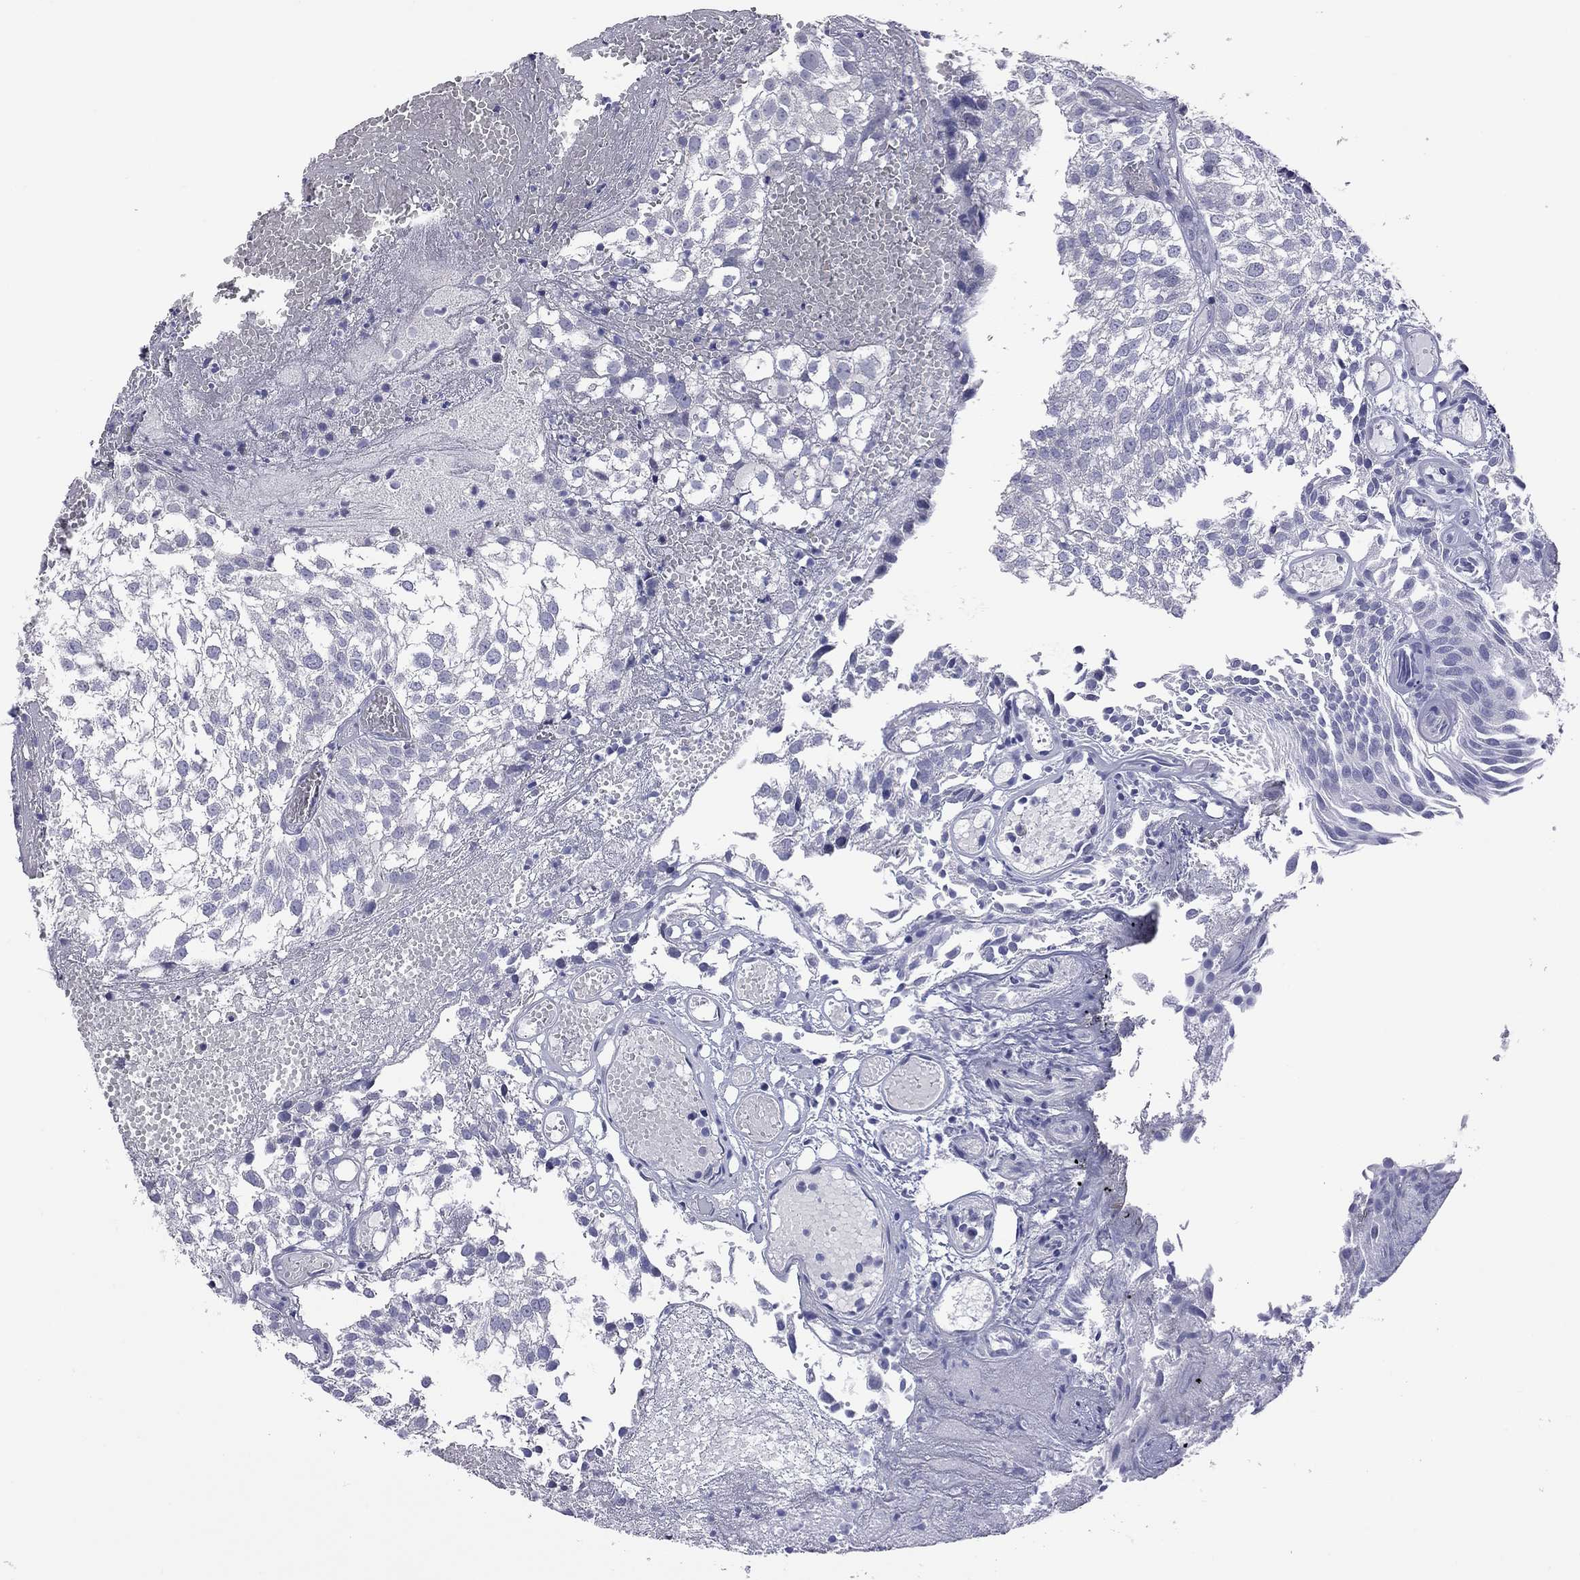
{"staining": {"intensity": "negative", "quantity": "none", "location": "none"}, "tissue": "urothelial cancer", "cell_type": "Tumor cells", "image_type": "cancer", "snomed": [{"axis": "morphology", "description": "Urothelial carcinoma, Low grade"}, {"axis": "topography", "description": "Urinary bladder"}], "caption": "DAB immunohistochemical staining of human urothelial carcinoma (low-grade) displays no significant staining in tumor cells.", "gene": "HYLS1", "patient": {"sex": "male", "age": 79}}